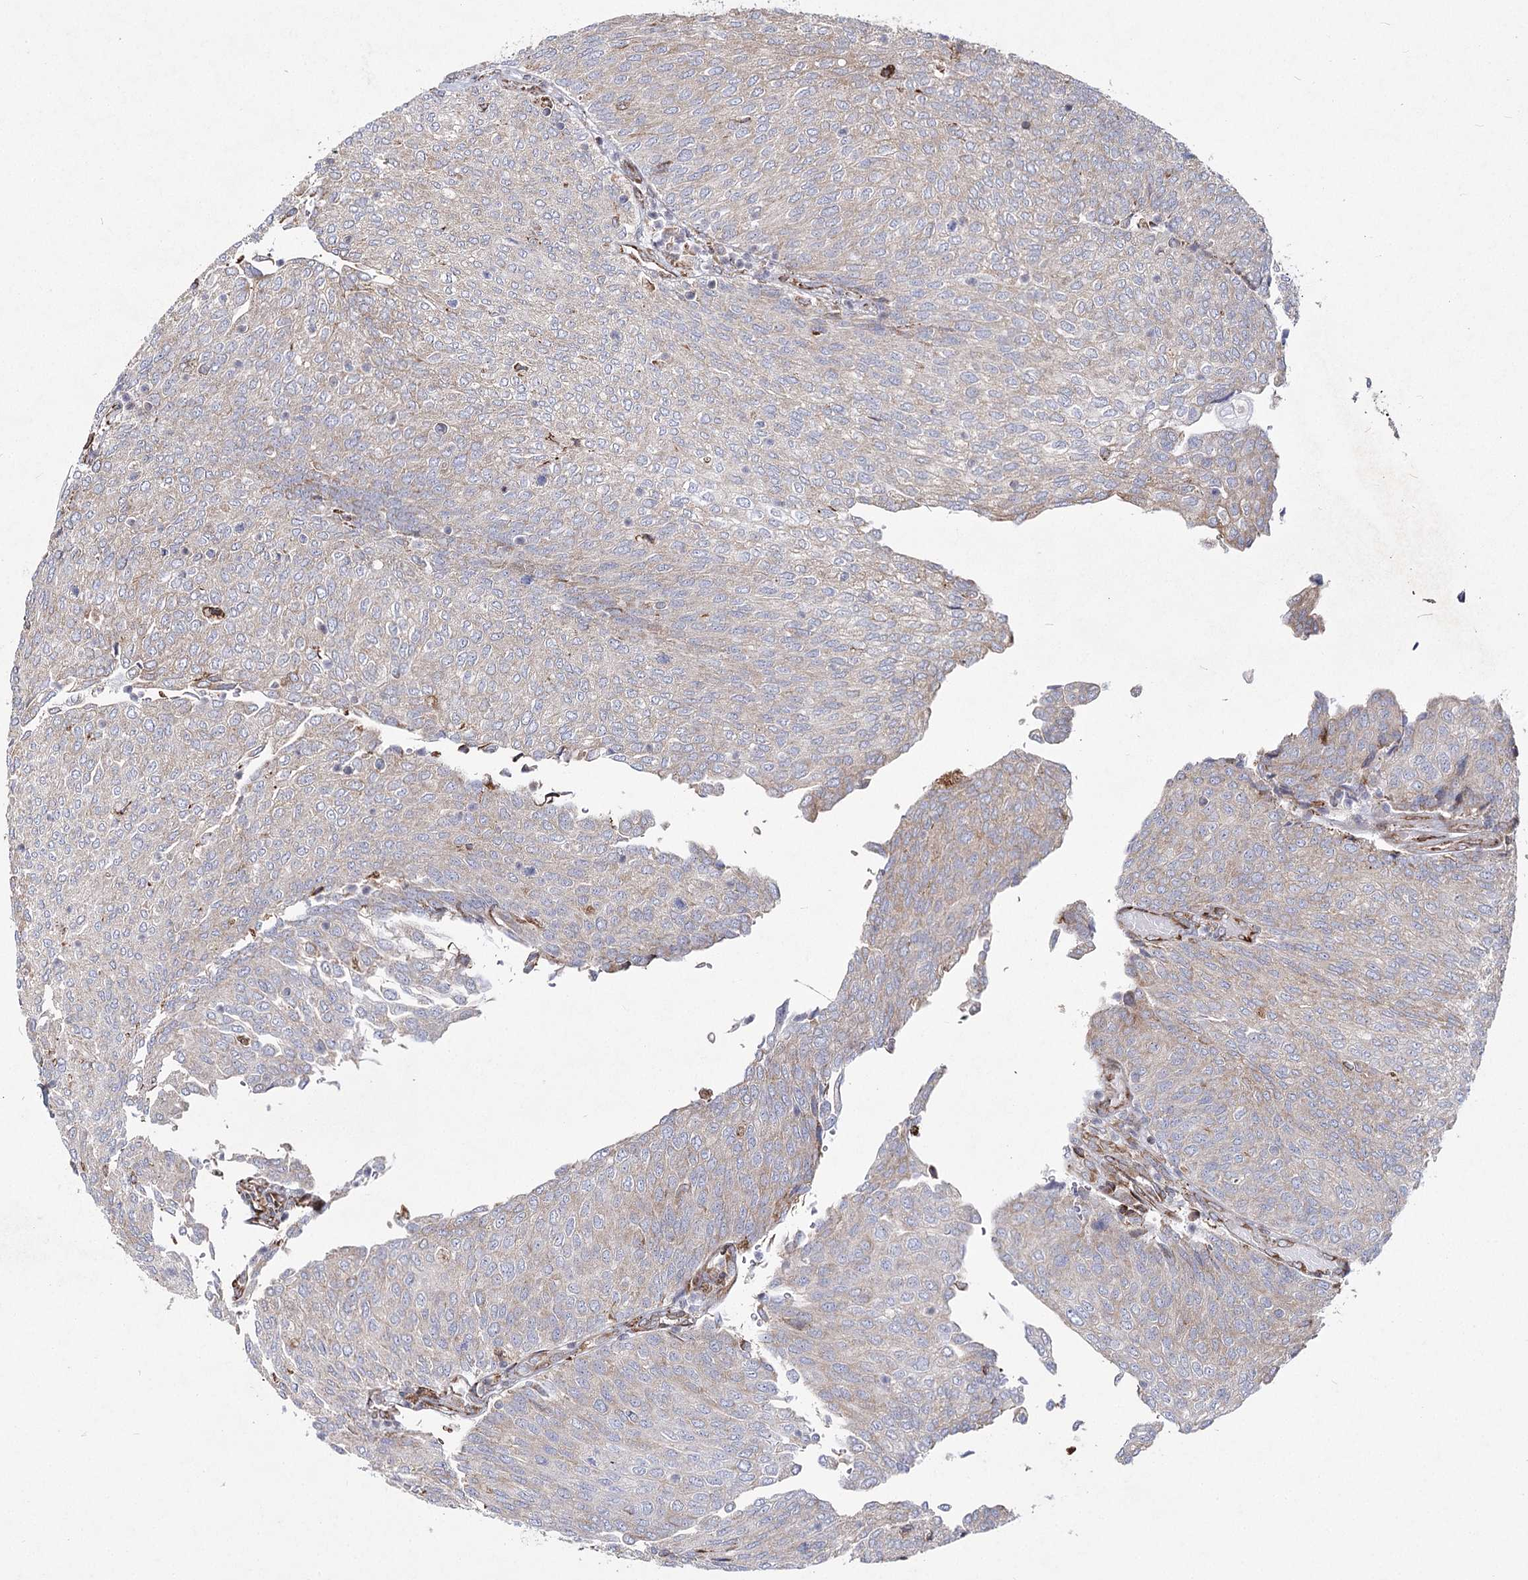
{"staining": {"intensity": "weak", "quantity": "25%-75%", "location": "cytoplasmic/membranous"}, "tissue": "urothelial cancer", "cell_type": "Tumor cells", "image_type": "cancer", "snomed": [{"axis": "morphology", "description": "Urothelial carcinoma, Low grade"}, {"axis": "topography", "description": "Urinary bladder"}], "caption": "Tumor cells display low levels of weak cytoplasmic/membranous staining in about 25%-75% of cells in human low-grade urothelial carcinoma.", "gene": "NHLRC2", "patient": {"sex": "female", "age": 79}}